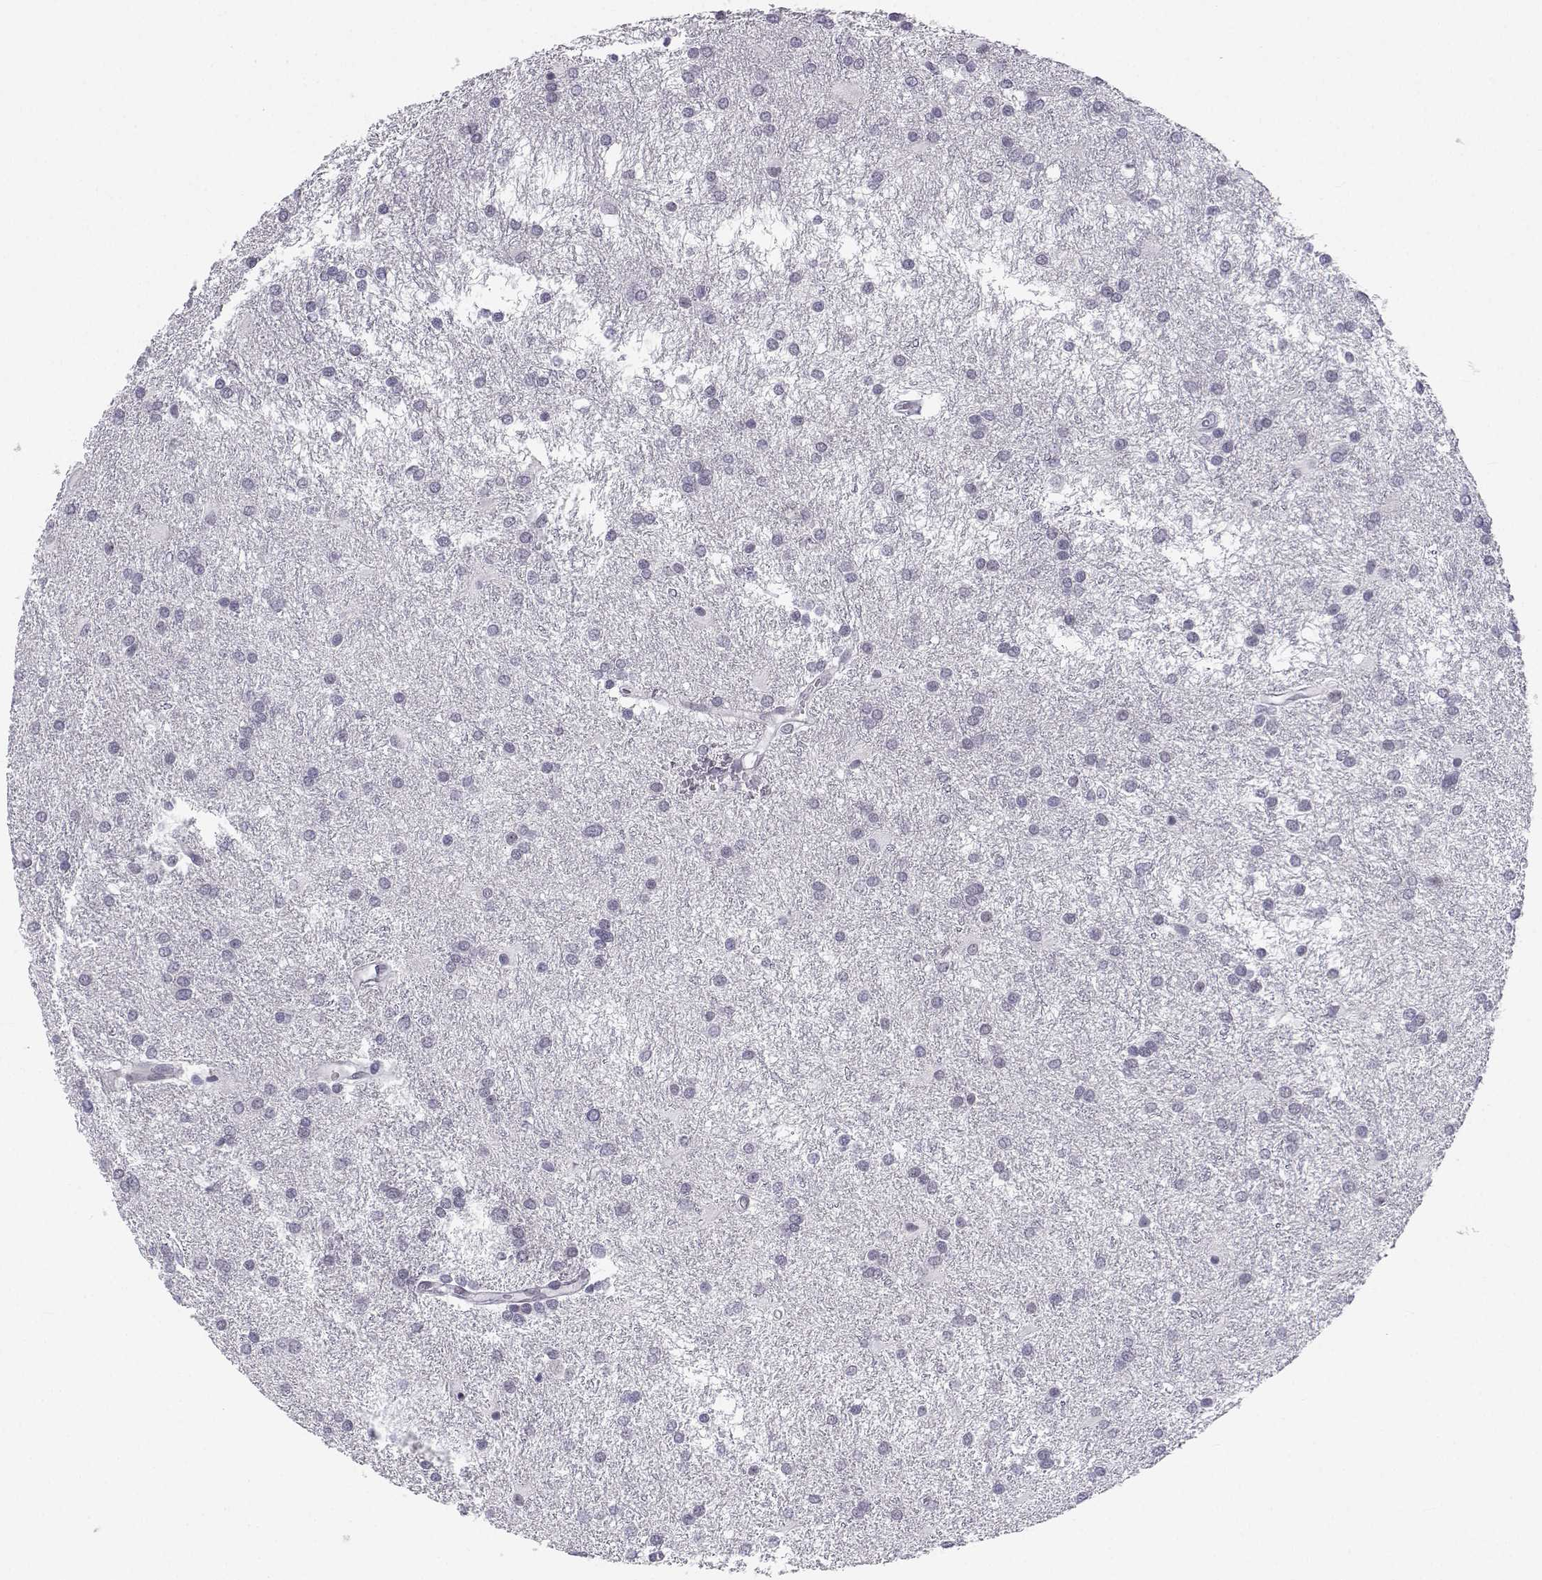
{"staining": {"intensity": "negative", "quantity": "none", "location": "none"}, "tissue": "glioma", "cell_type": "Tumor cells", "image_type": "cancer", "snomed": [{"axis": "morphology", "description": "Glioma, malignant, Low grade"}, {"axis": "topography", "description": "Brain"}], "caption": "Immunohistochemistry (IHC) photomicrograph of human low-grade glioma (malignant) stained for a protein (brown), which reveals no positivity in tumor cells.", "gene": "MED26", "patient": {"sex": "female", "age": 32}}